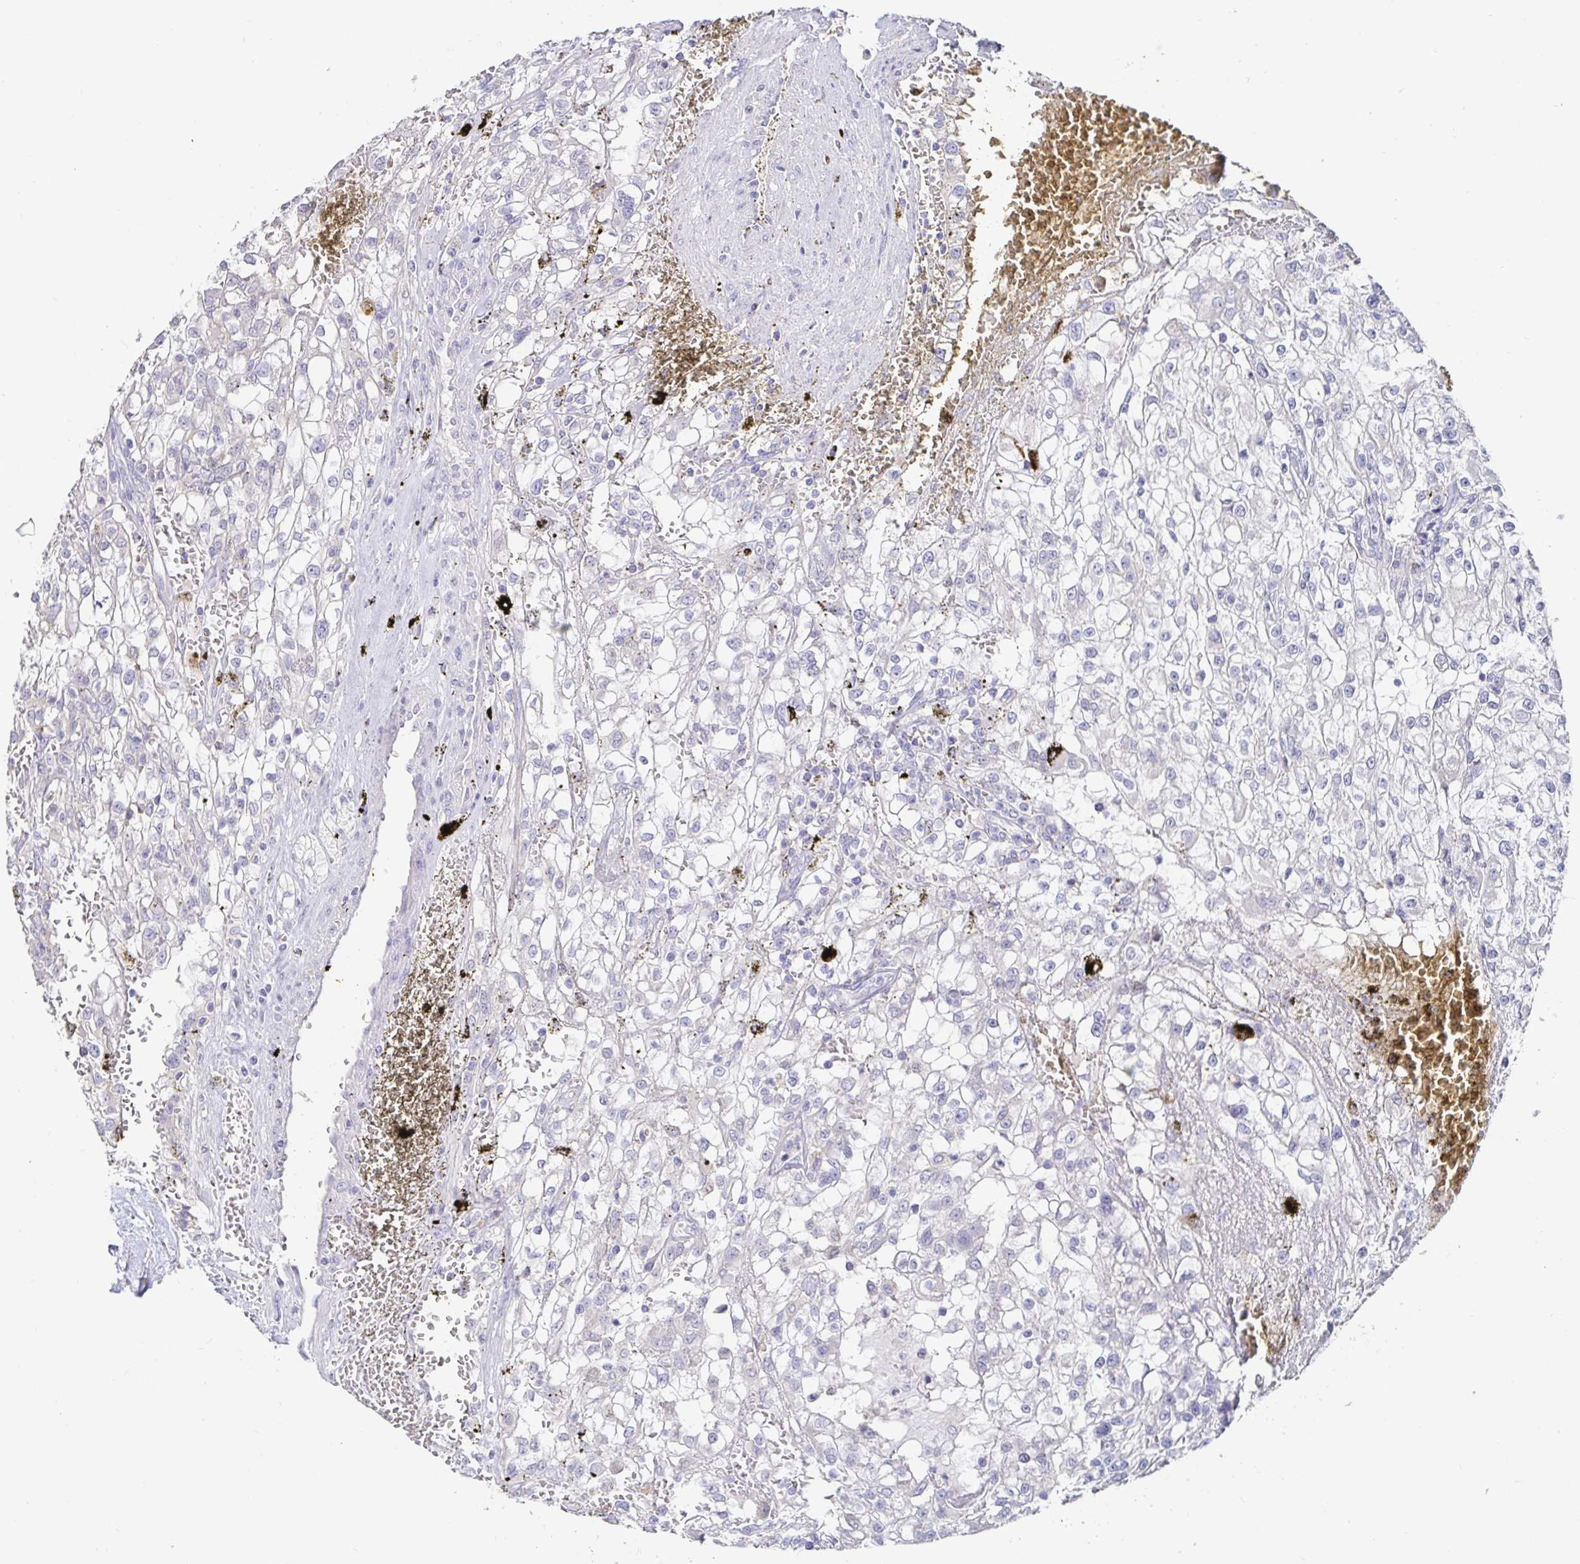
{"staining": {"intensity": "negative", "quantity": "none", "location": "none"}, "tissue": "renal cancer", "cell_type": "Tumor cells", "image_type": "cancer", "snomed": [{"axis": "morphology", "description": "Adenocarcinoma, NOS"}, {"axis": "topography", "description": "Kidney"}], "caption": "Immunohistochemical staining of human renal cancer (adenocarcinoma) shows no significant staining in tumor cells.", "gene": "SPPL3", "patient": {"sex": "female", "age": 74}}